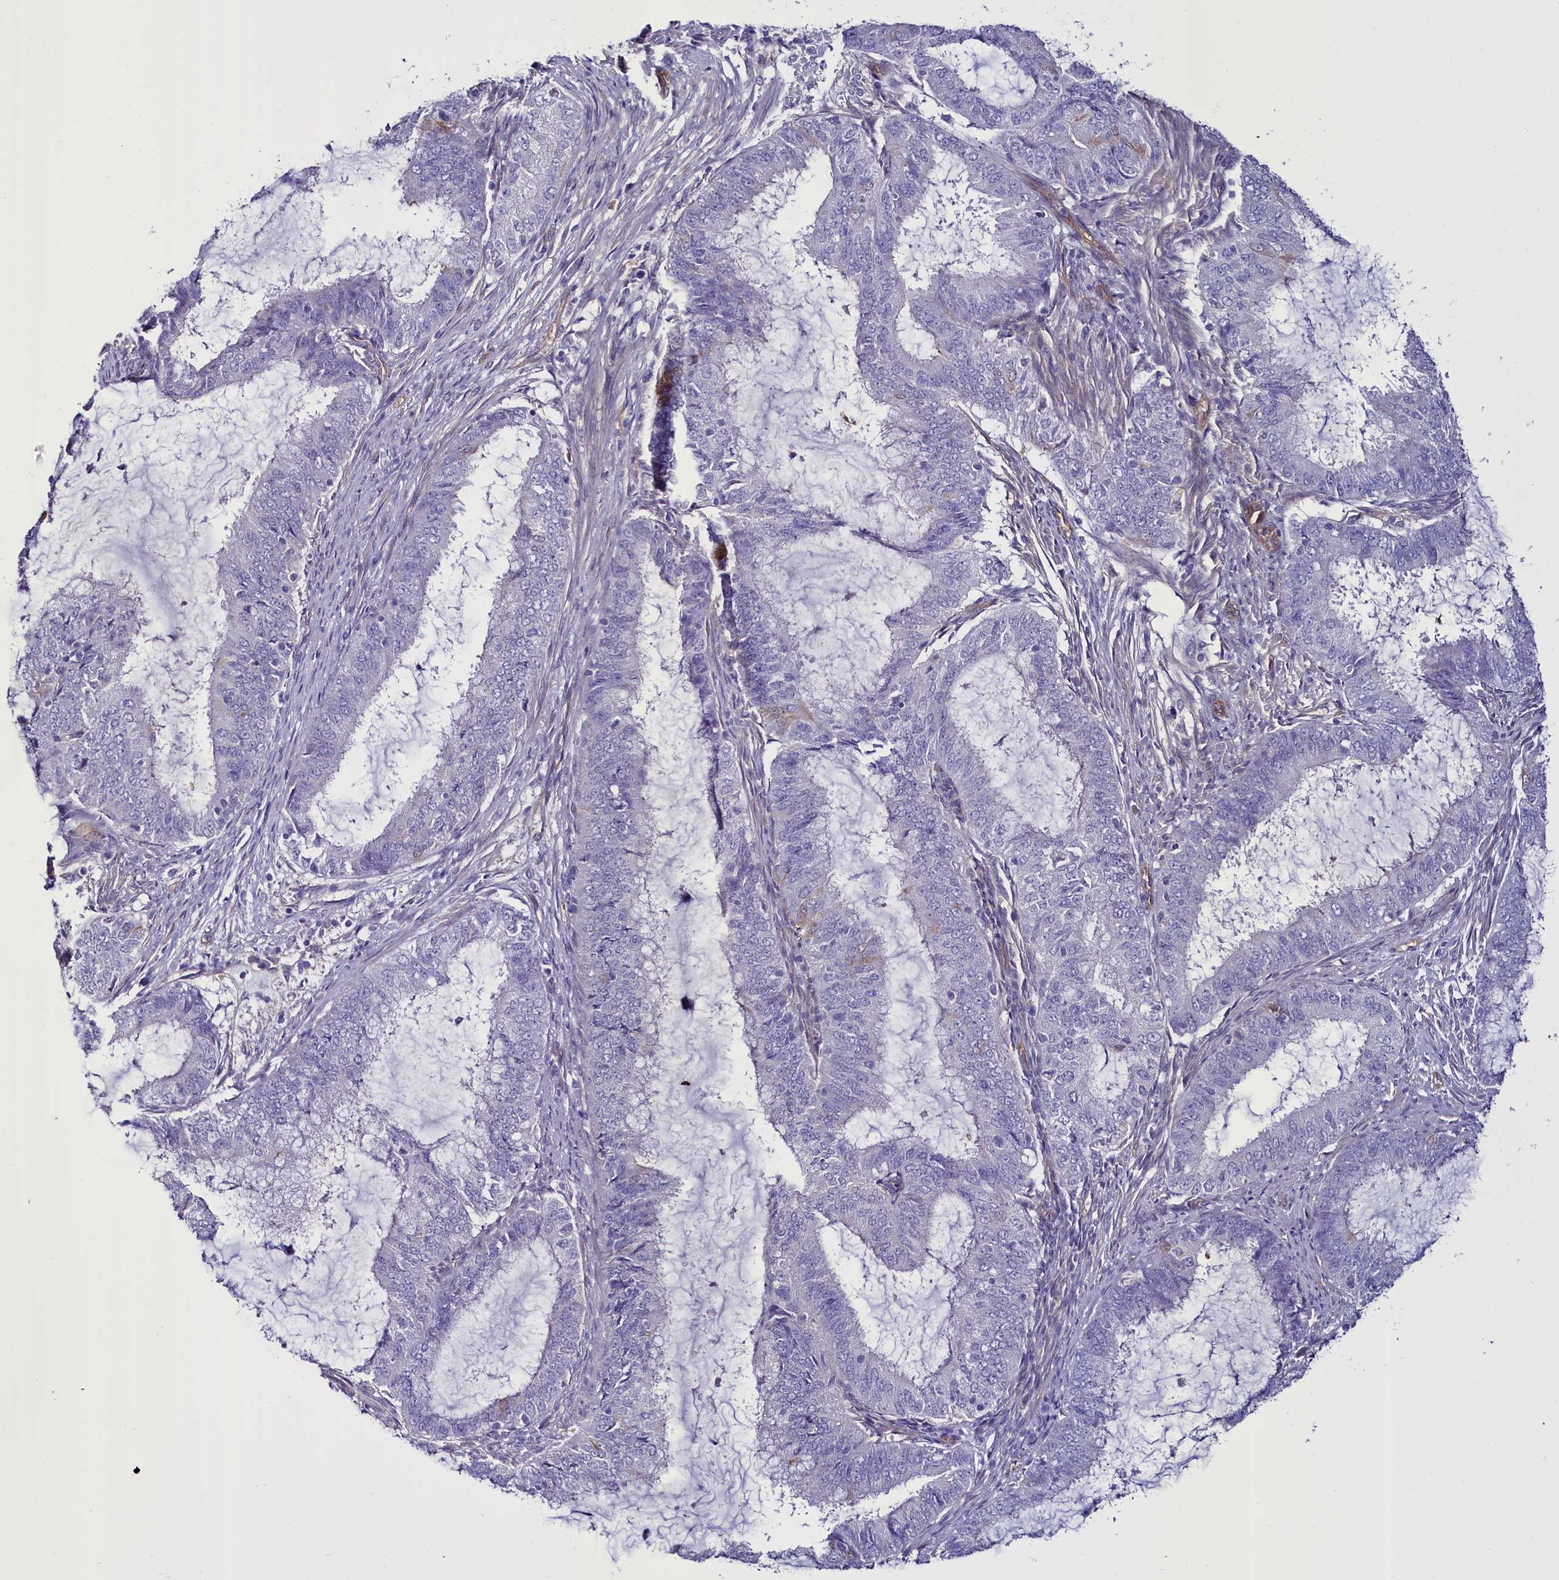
{"staining": {"intensity": "negative", "quantity": "none", "location": "none"}, "tissue": "endometrial cancer", "cell_type": "Tumor cells", "image_type": "cancer", "snomed": [{"axis": "morphology", "description": "Adenocarcinoma, NOS"}, {"axis": "topography", "description": "Endometrium"}], "caption": "Tumor cells show no significant staining in endometrial adenocarcinoma.", "gene": "STXBP1", "patient": {"sex": "female", "age": 51}}